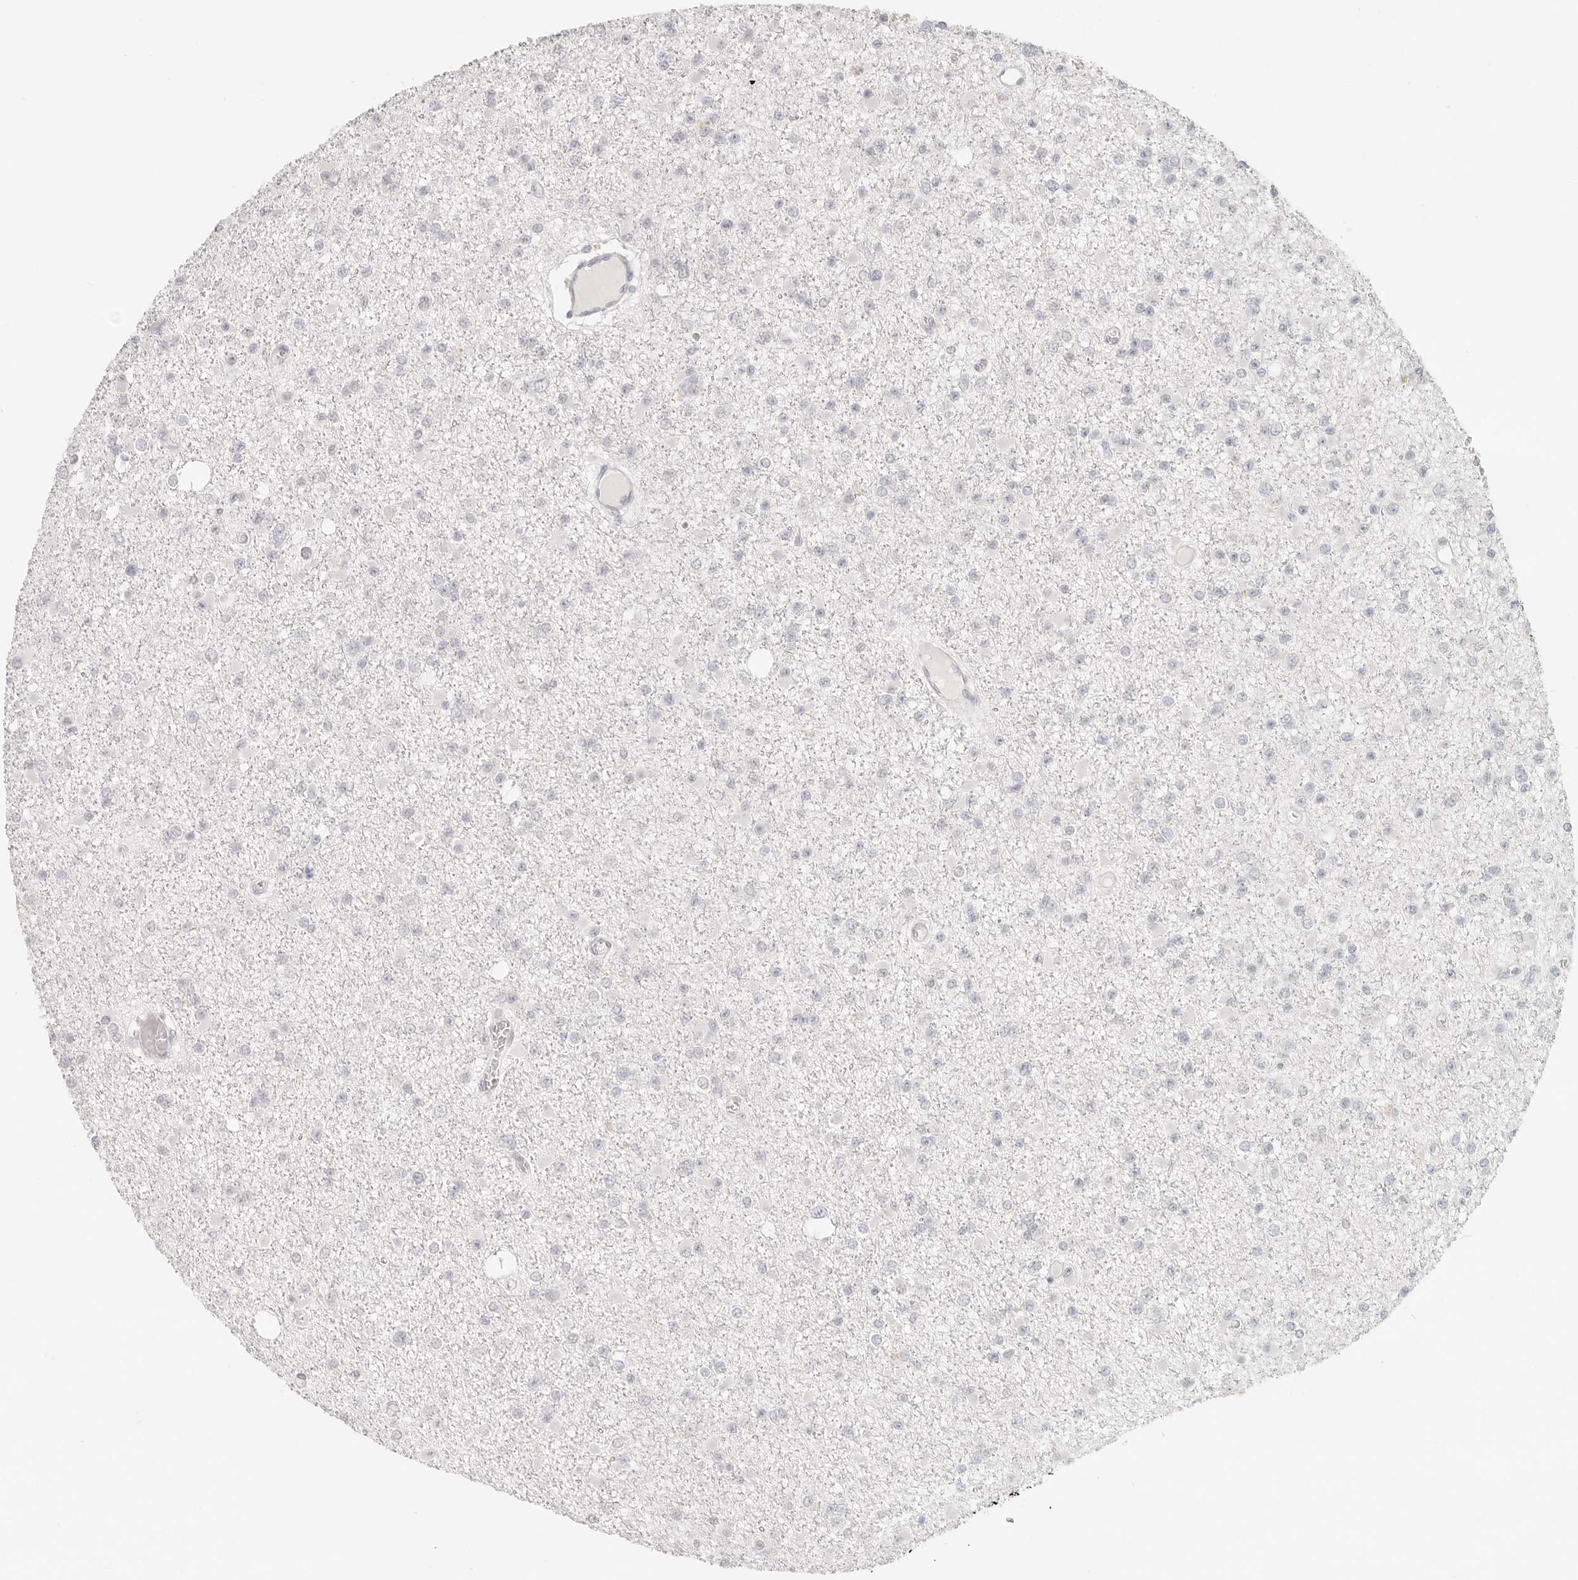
{"staining": {"intensity": "negative", "quantity": "none", "location": "none"}, "tissue": "glioma", "cell_type": "Tumor cells", "image_type": "cancer", "snomed": [{"axis": "morphology", "description": "Glioma, malignant, Low grade"}, {"axis": "topography", "description": "Brain"}], "caption": "This is an IHC histopathology image of human low-grade glioma (malignant). There is no expression in tumor cells.", "gene": "EPCAM", "patient": {"sex": "female", "age": 22}}